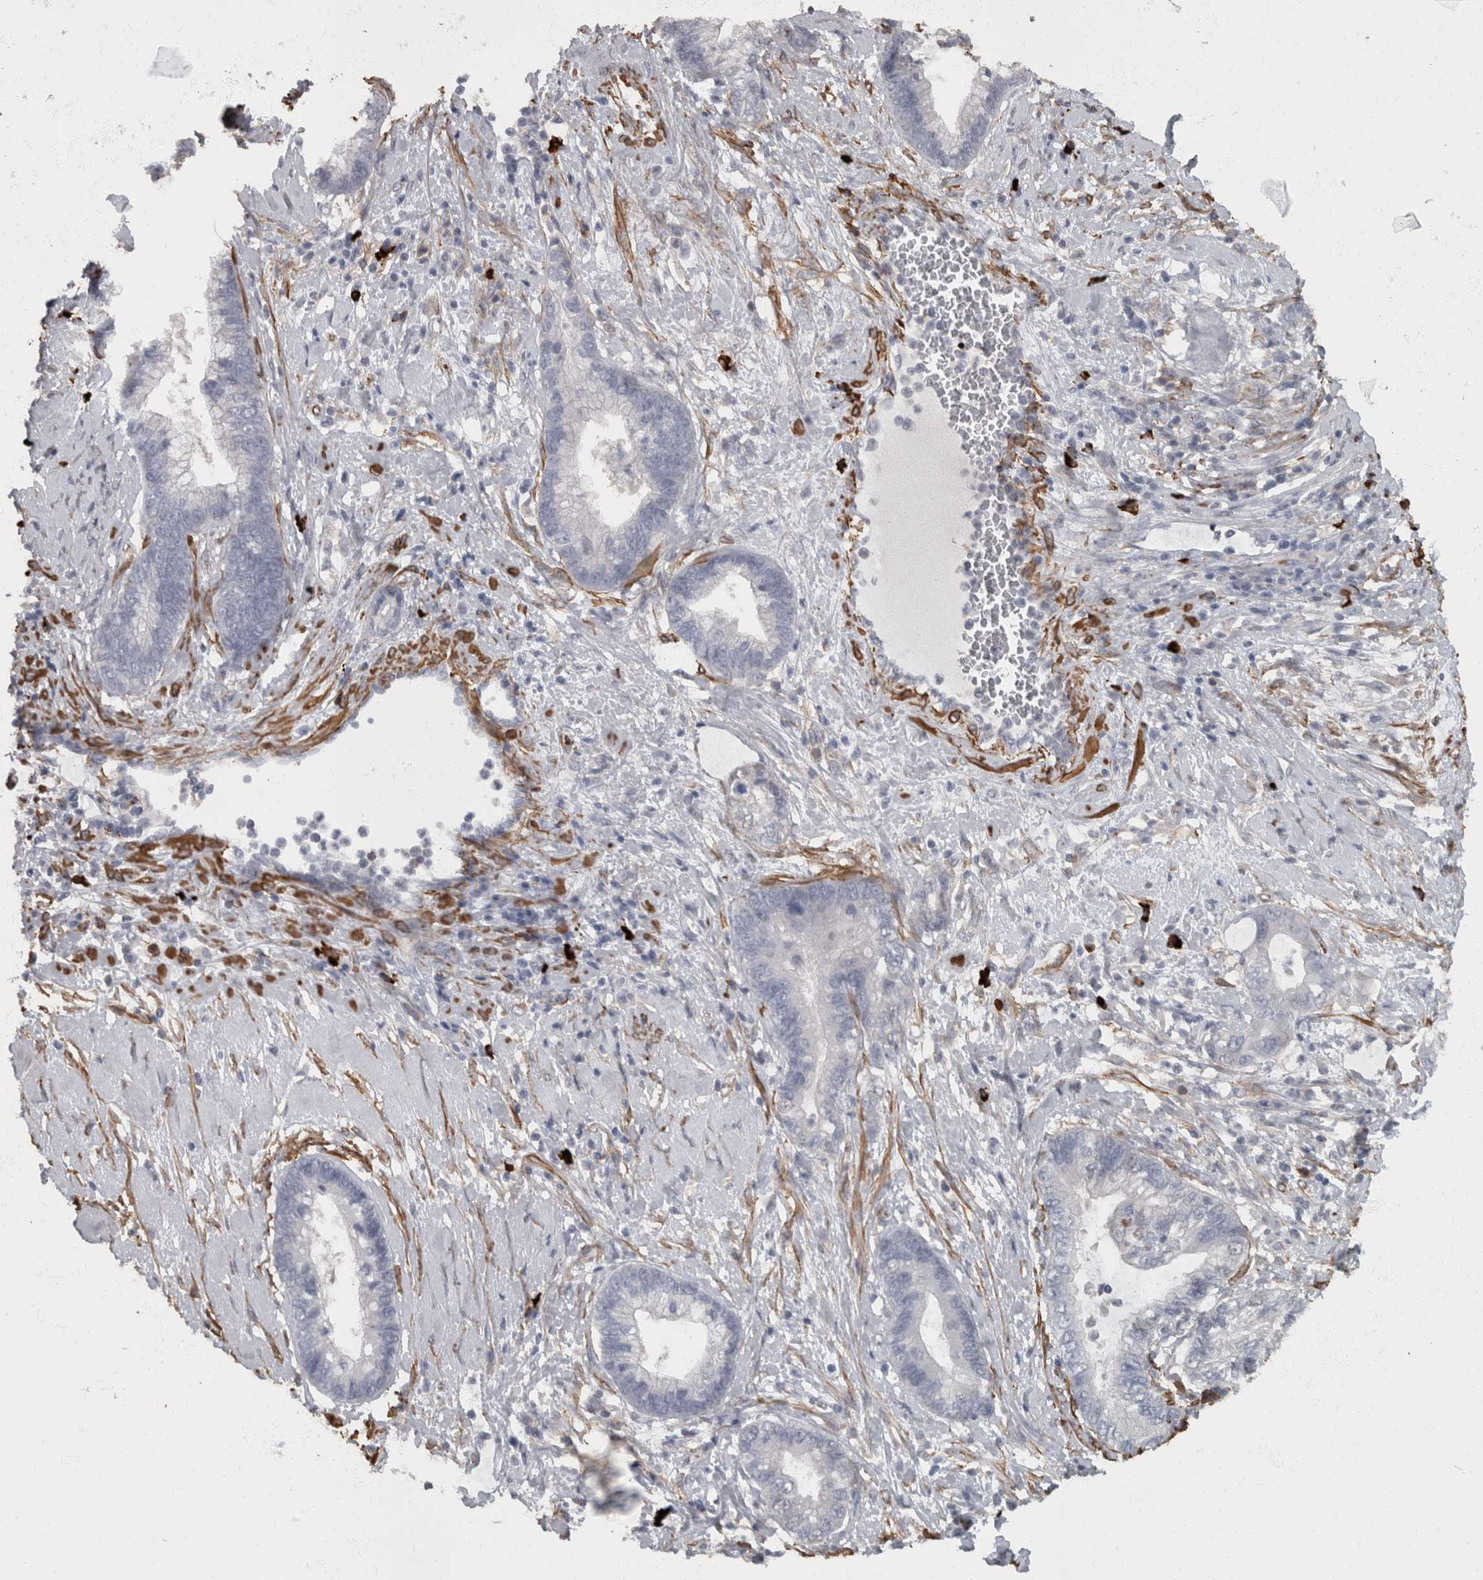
{"staining": {"intensity": "negative", "quantity": "none", "location": "none"}, "tissue": "cervical cancer", "cell_type": "Tumor cells", "image_type": "cancer", "snomed": [{"axis": "morphology", "description": "Adenocarcinoma, NOS"}, {"axis": "topography", "description": "Cervix"}], "caption": "This photomicrograph is of cervical adenocarcinoma stained with immunohistochemistry (IHC) to label a protein in brown with the nuclei are counter-stained blue. There is no expression in tumor cells. The staining was performed using DAB to visualize the protein expression in brown, while the nuclei were stained in blue with hematoxylin (Magnification: 20x).", "gene": "MASTL", "patient": {"sex": "female", "age": 44}}